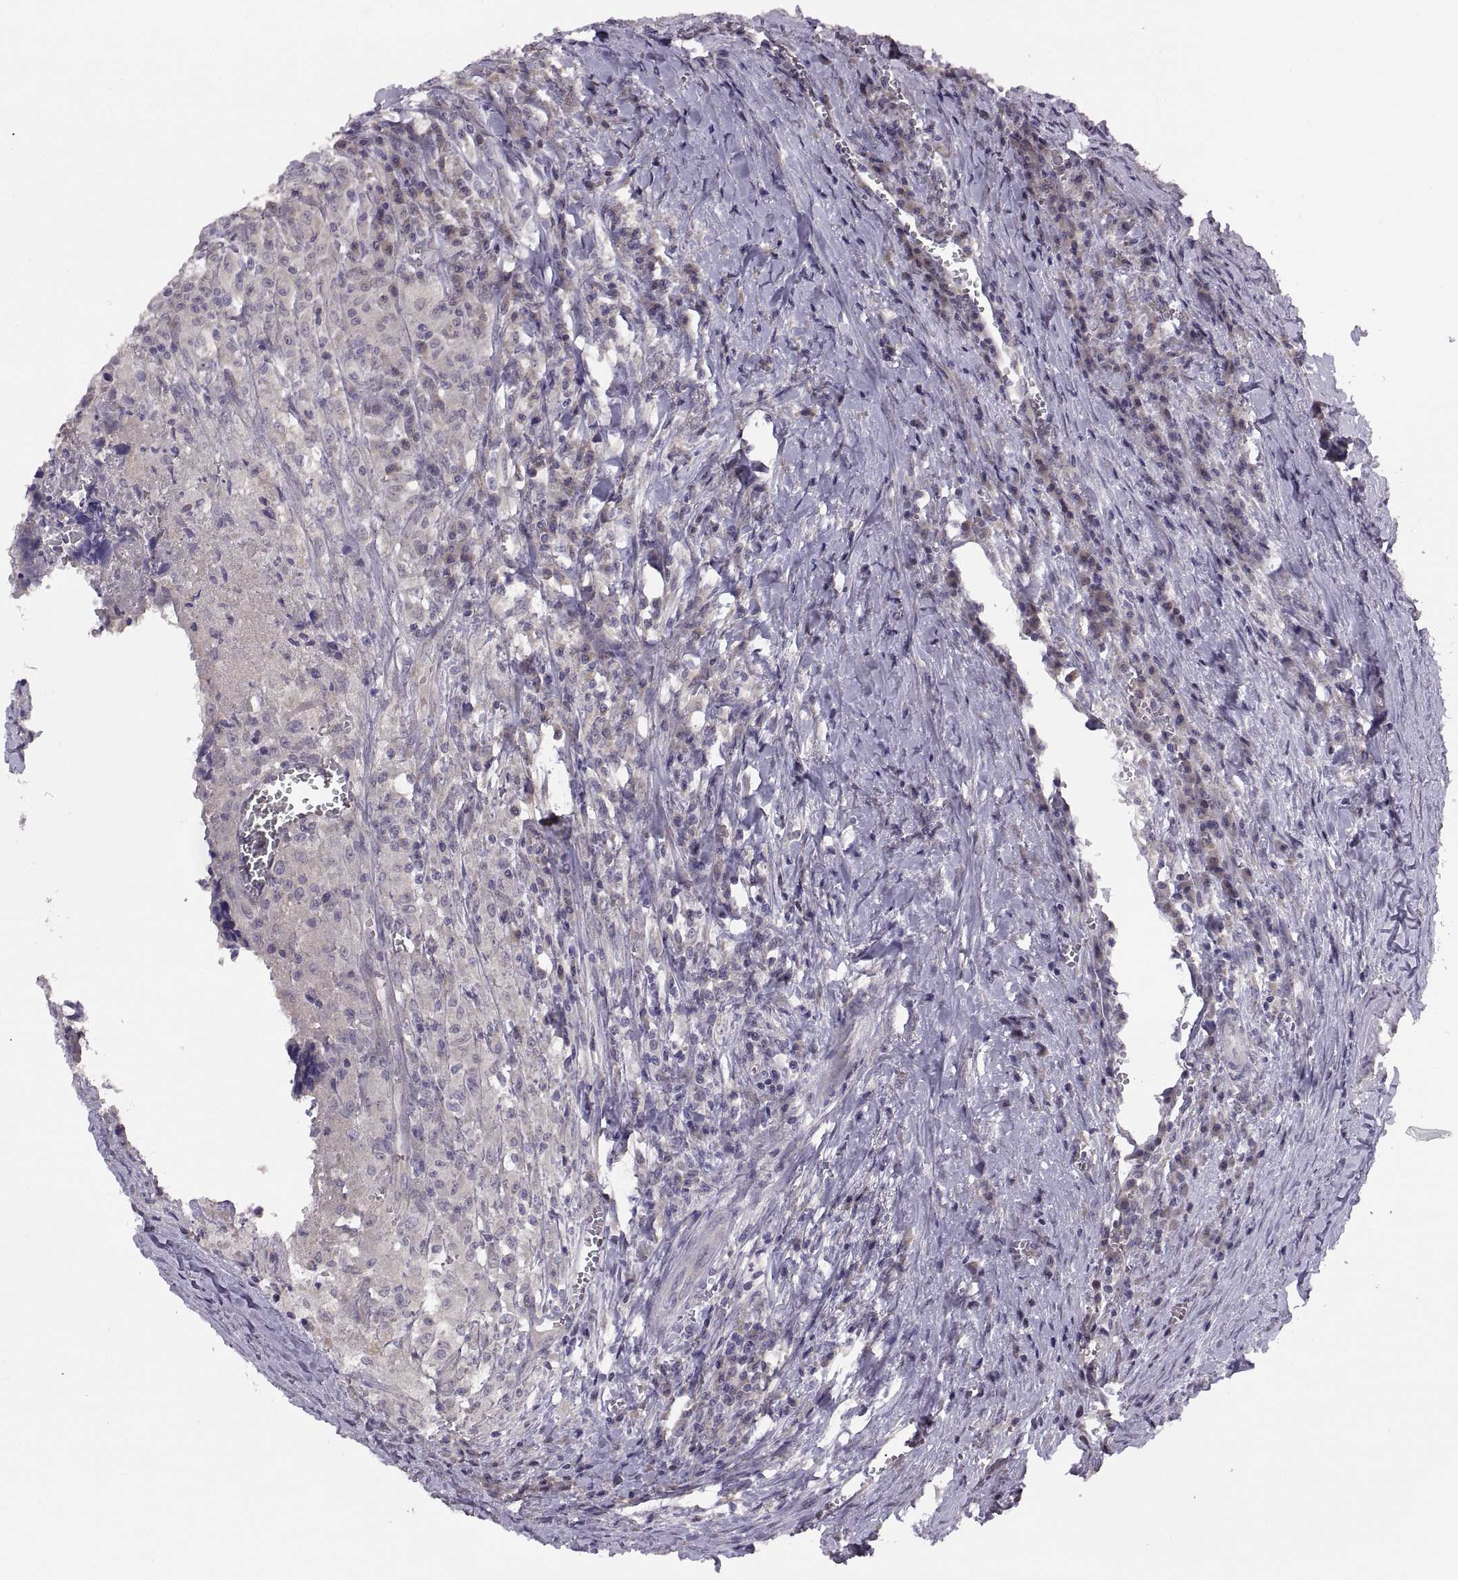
{"staining": {"intensity": "weak", "quantity": "25%-75%", "location": "cytoplasmic/membranous"}, "tissue": "colorectal cancer", "cell_type": "Tumor cells", "image_type": "cancer", "snomed": [{"axis": "morphology", "description": "Adenocarcinoma, NOS"}, {"axis": "topography", "description": "Colon"}], "caption": "High-power microscopy captured an immunohistochemistry photomicrograph of adenocarcinoma (colorectal), revealing weak cytoplasmic/membranous staining in about 25%-75% of tumor cells.", "gene": "ACSBG2", "patient": {"sex": "female", "age": 82}}